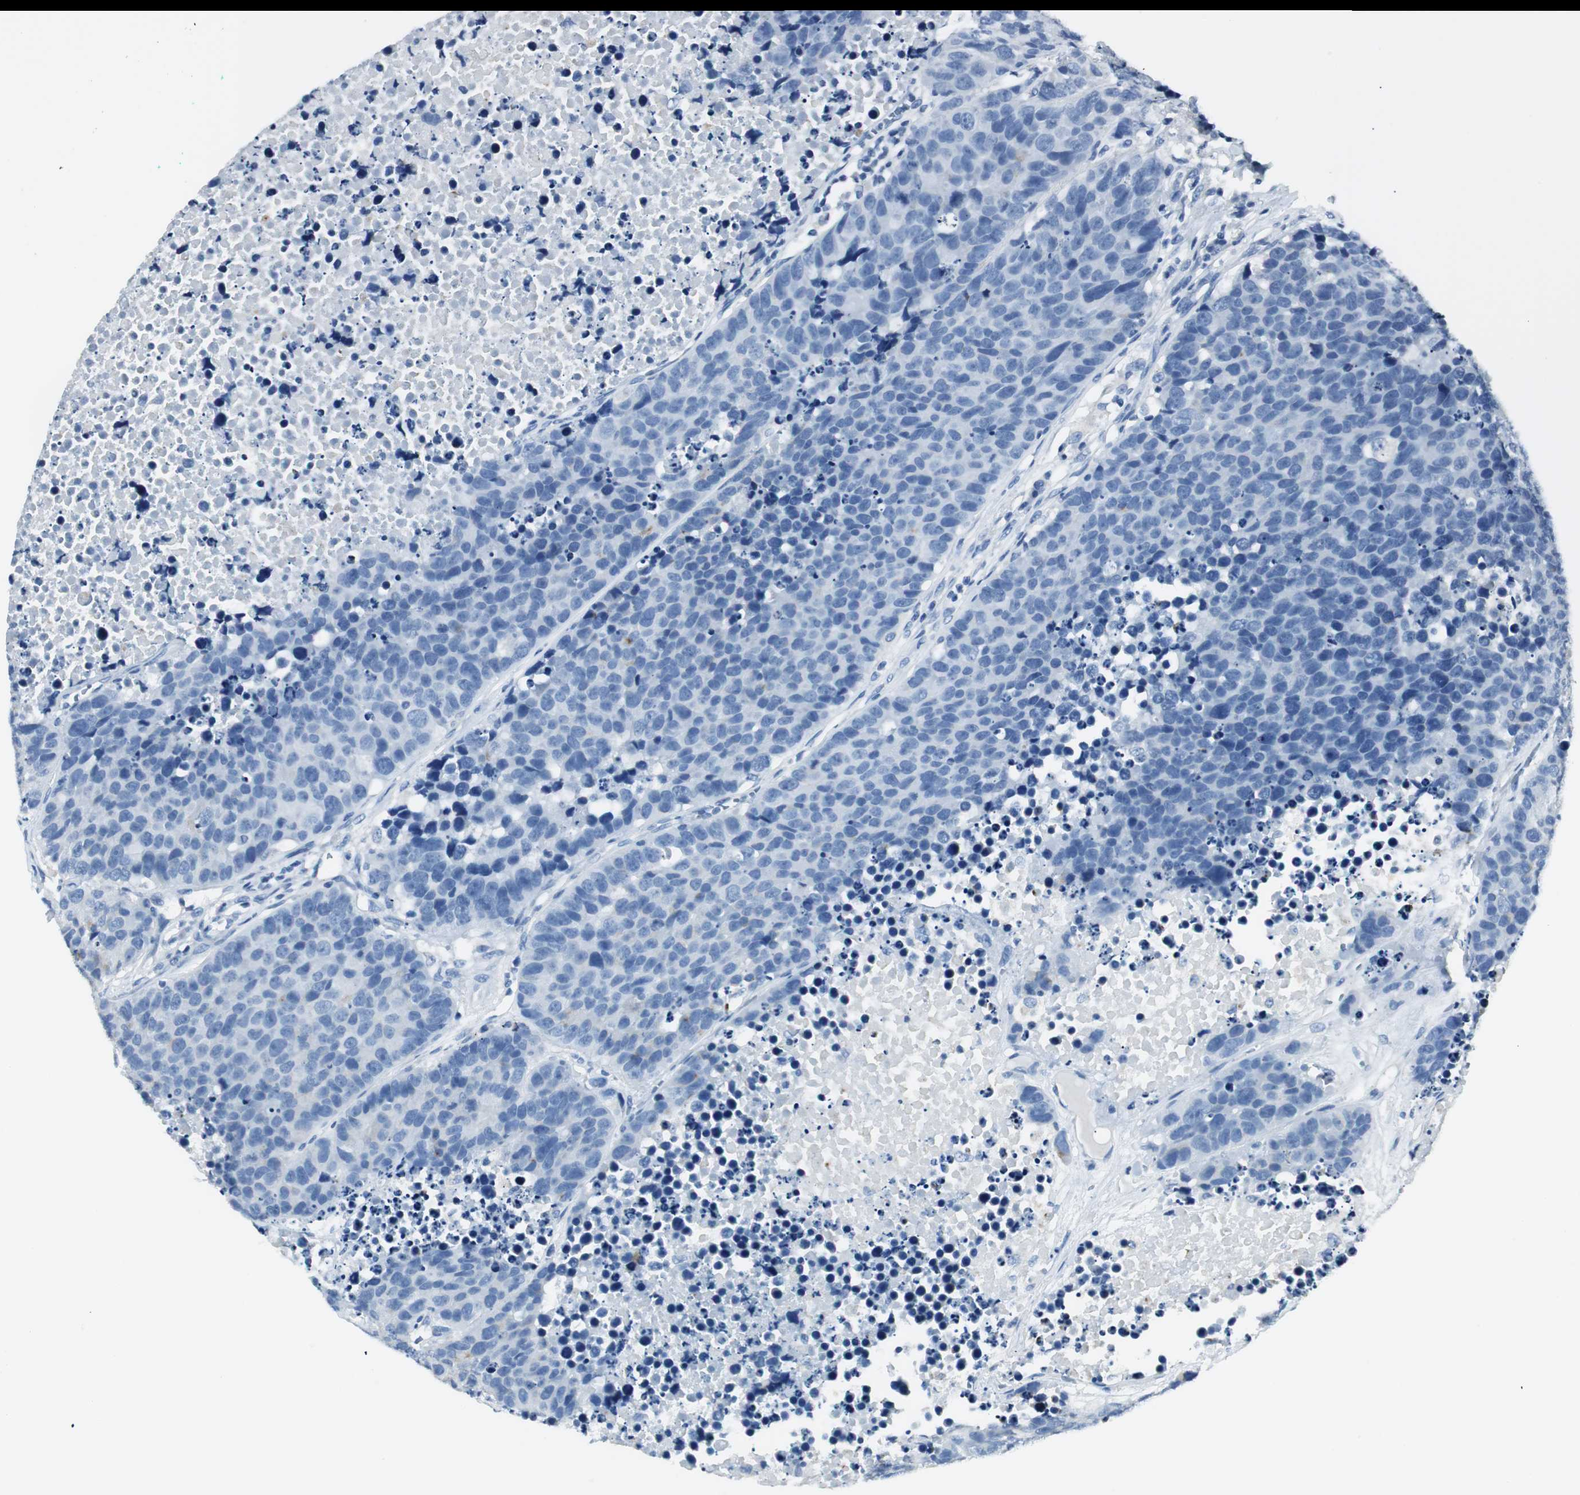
{"staining": {"intensity": "negative", "quantity": "none", "location": "none"}, "tissue": "carcinoid", "cell_type": "Tumor cells", "image_type": "cancer", "snomed": [{"axis": "morphology", "description": "Carcinoid, malignant, NOS"}, {"axis": "topography", "description": "Lung"}], "caption": "Immunohistochemistry photomicrograph of neoplastic tissue: malignant carcinoid stained with DAB (3,3'-diaminobenzidine) demonstrates no significant protein expression in tumor cells.", "gene": "LRP2", "patient": {"sex": "male", "age": 60}}